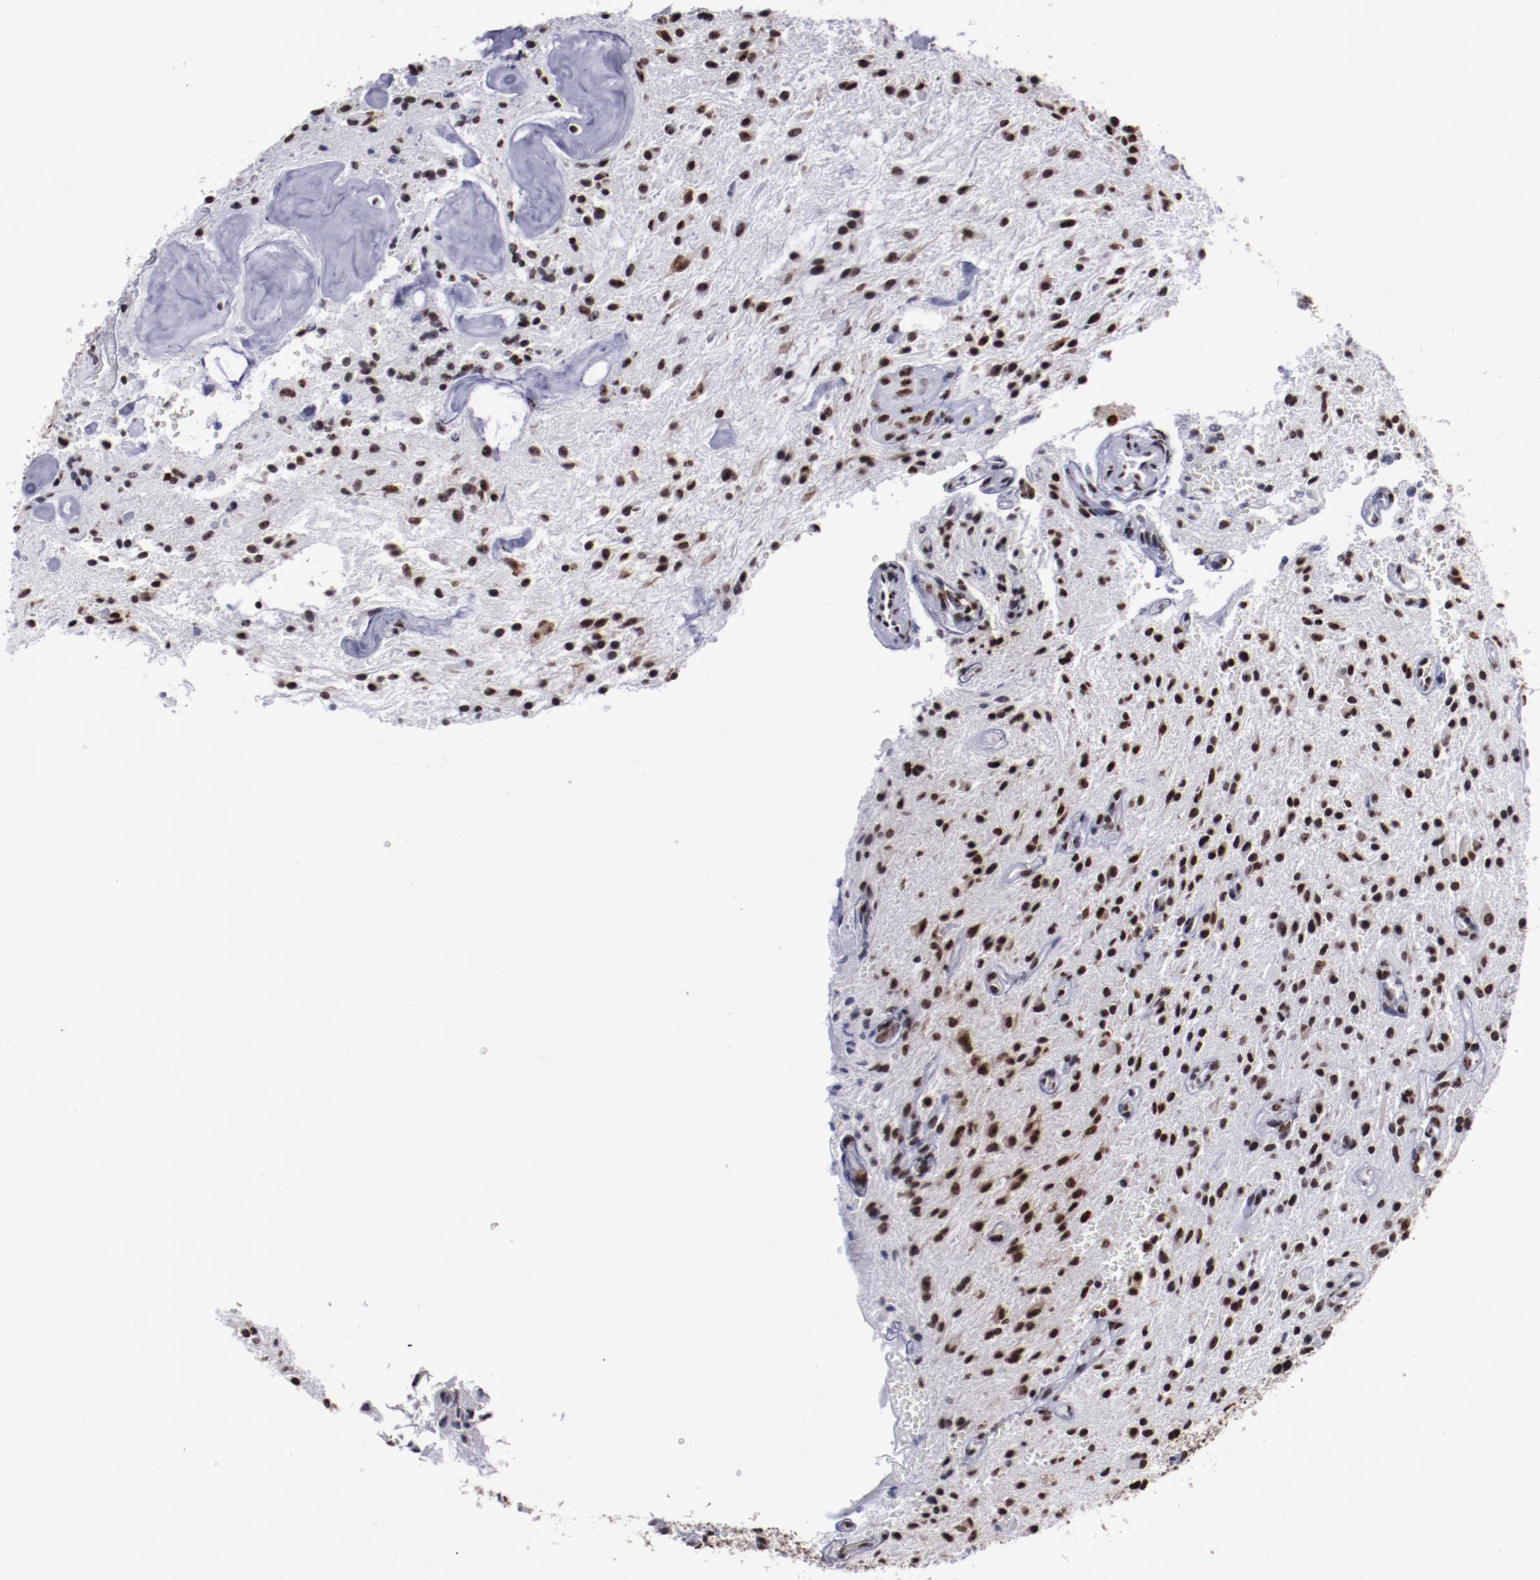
{"staining": {"intensity": "strong", "quantity": ">75%", "location": "nuclear"}, "tissue": "glioma", "cell_type": "Tumor cells", "image_type": "cancer", "snomed": [{"axis": "morphology", "description": "Glioma, malignant, NOS"}, {"axis": "topography", "description": "Cerebellum"}], "caption": "Strong nuclear protein positivity is identified in approximately >75% of tumor cells in malignant glioma.", "gene": "HNRNPA2B1", "patient": {"sex": "female", "age": 10}}